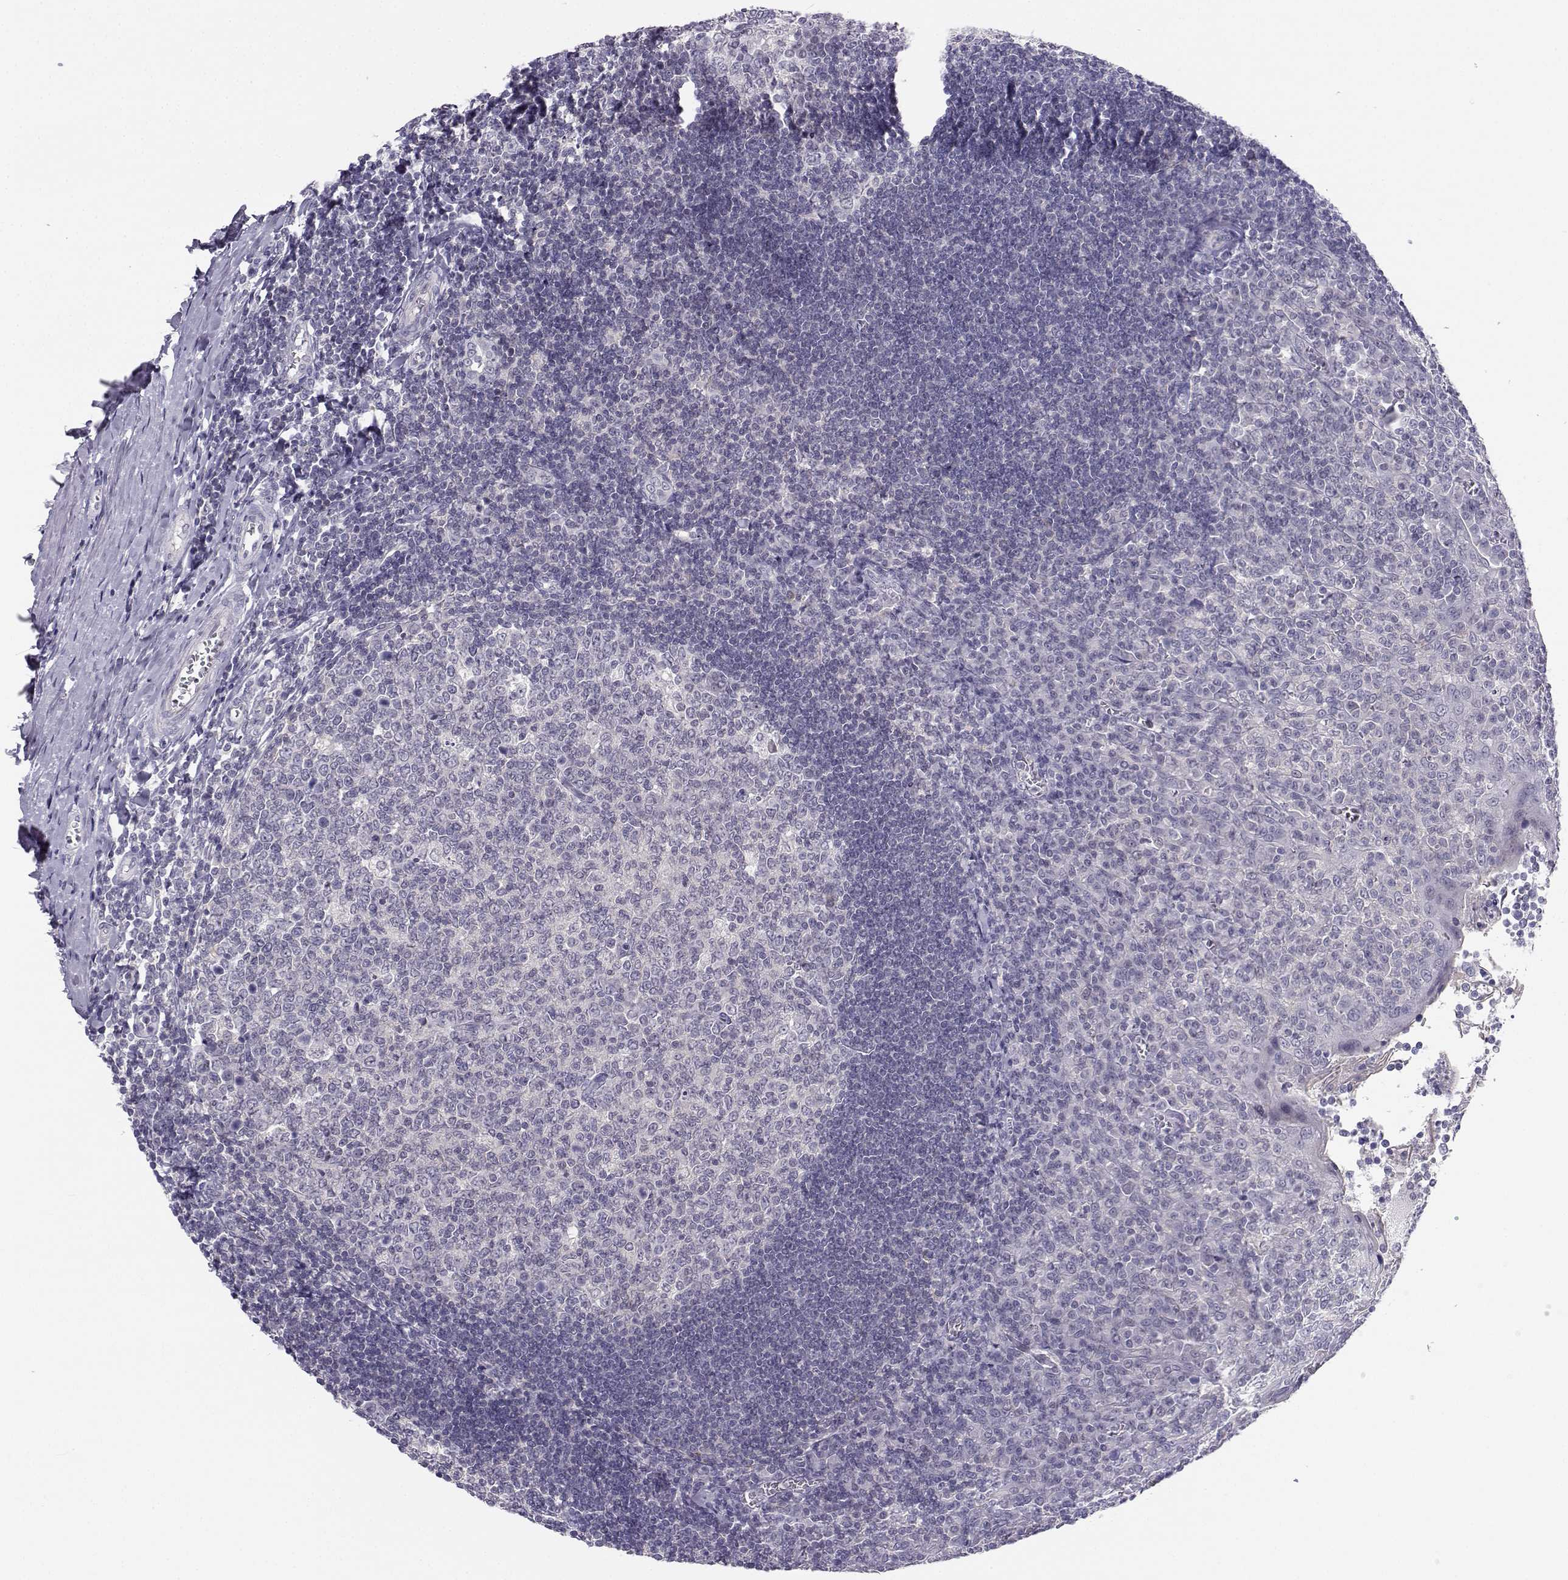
{"staining": {"intensity": "negative", "quantity": "none", "location": "none"}, "tissue": "tonsil", "cell_type": "Germinal center cells", "image_type": "normal", "snomed": [{"axis": "morphology", "description": "Normal tissue, NOS"}, {"axis": "topography", "description": "Tonsil"}], "caption": "Protein analysis of benign tonsil exhibits no significant expression in germinal center cells.", "gene": "MROH7", "patient": {"sex": "female", "age": 12}}